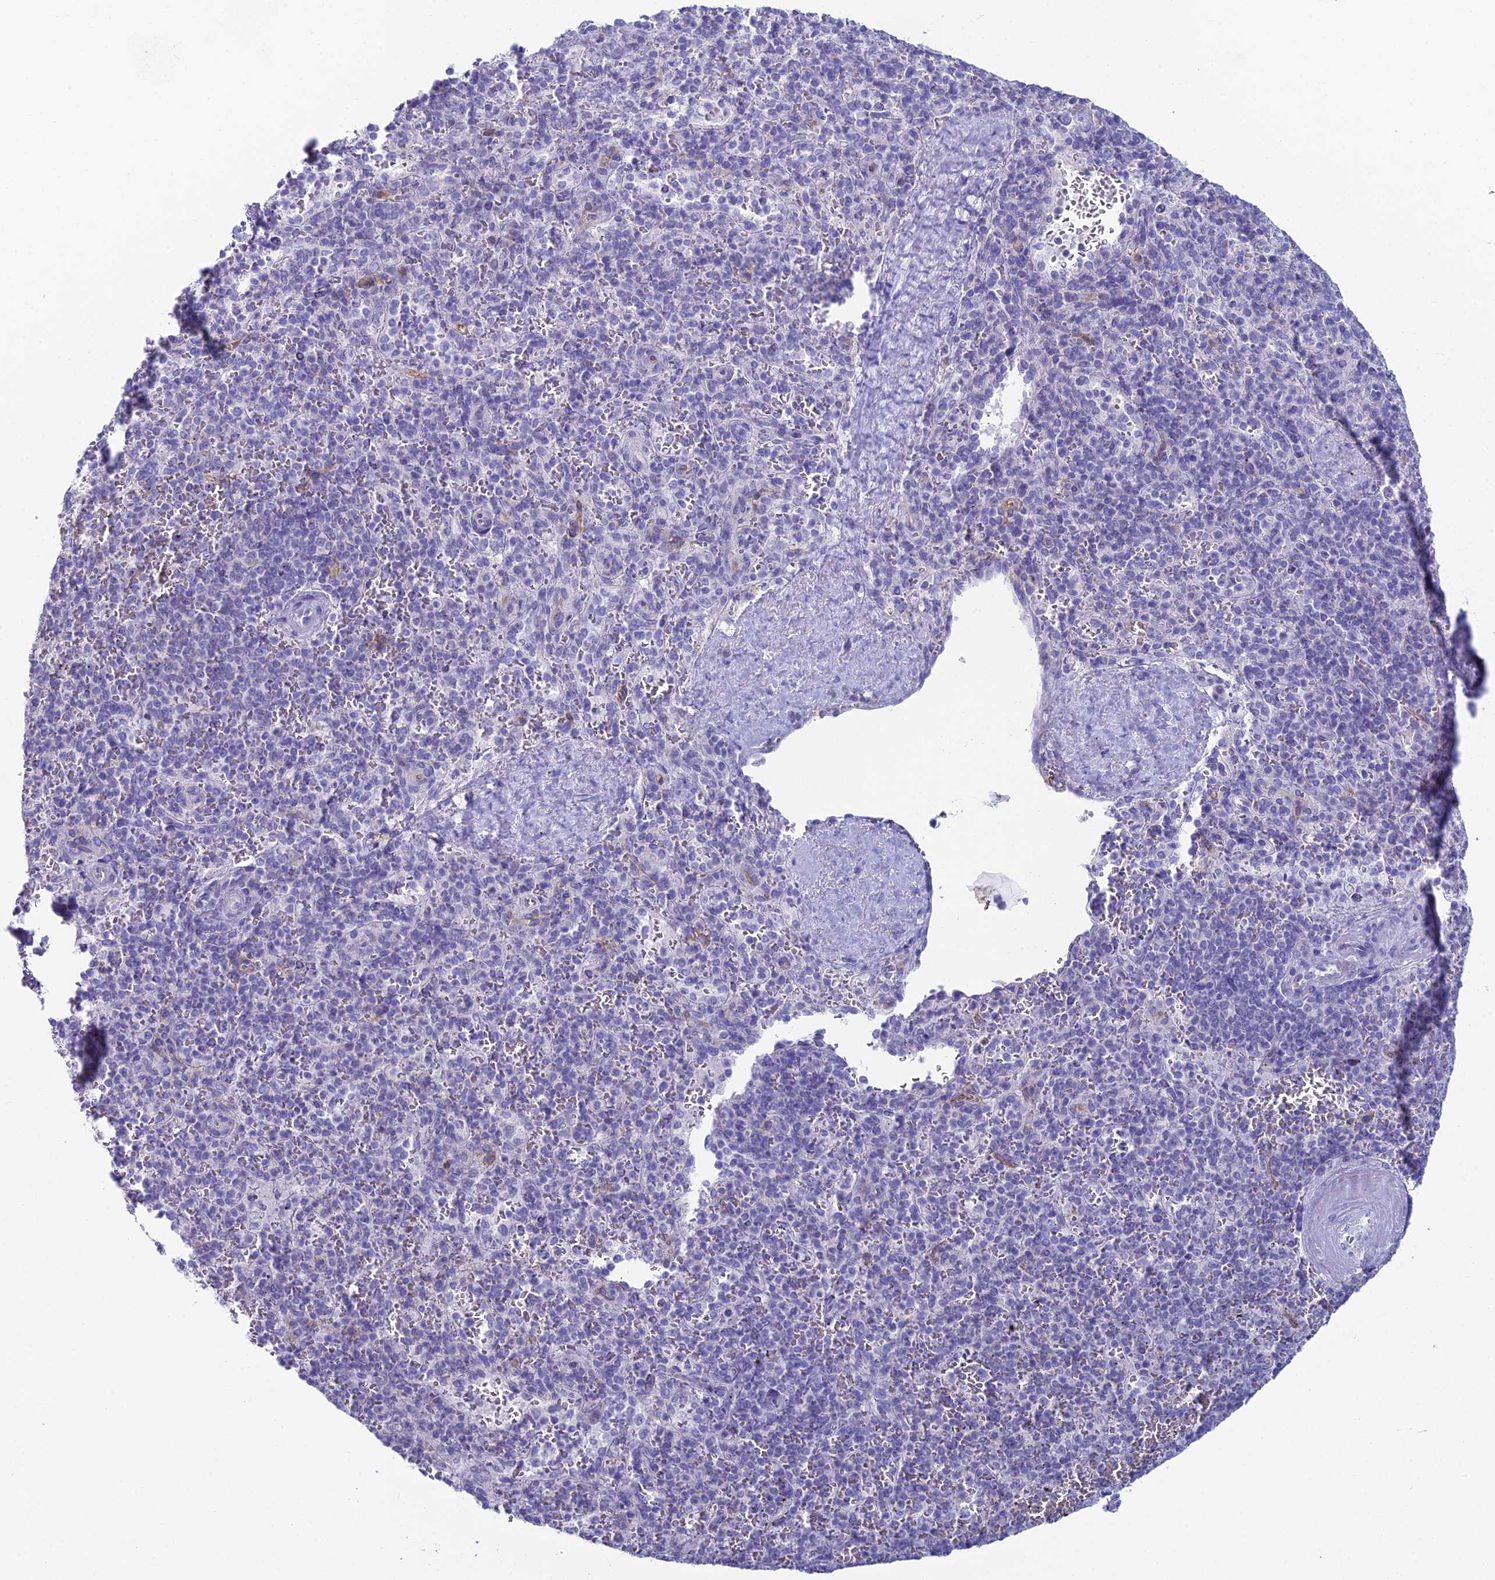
{"staining": {"intensity": "negative", "quantity": "none", "location": "none"}, "tissue": "spleen", "cell_type": "Cells in red pulp", "image_type": "normal", "snomed": [{"axis": "morphology", "description": "Normal tissue, NOS"}, {"axis": "topography", "description": "Spleen"}], "caption": "A photomicrograph of human spleen is negative for staining in cells in red pulp. Brightfield microscopy of immunohistochemistry stained with DAB (brown) and hematoxylin (blue), captured at high magnification.", "gene": "ACE", "patient": {"sex": "male", "age": 82}}